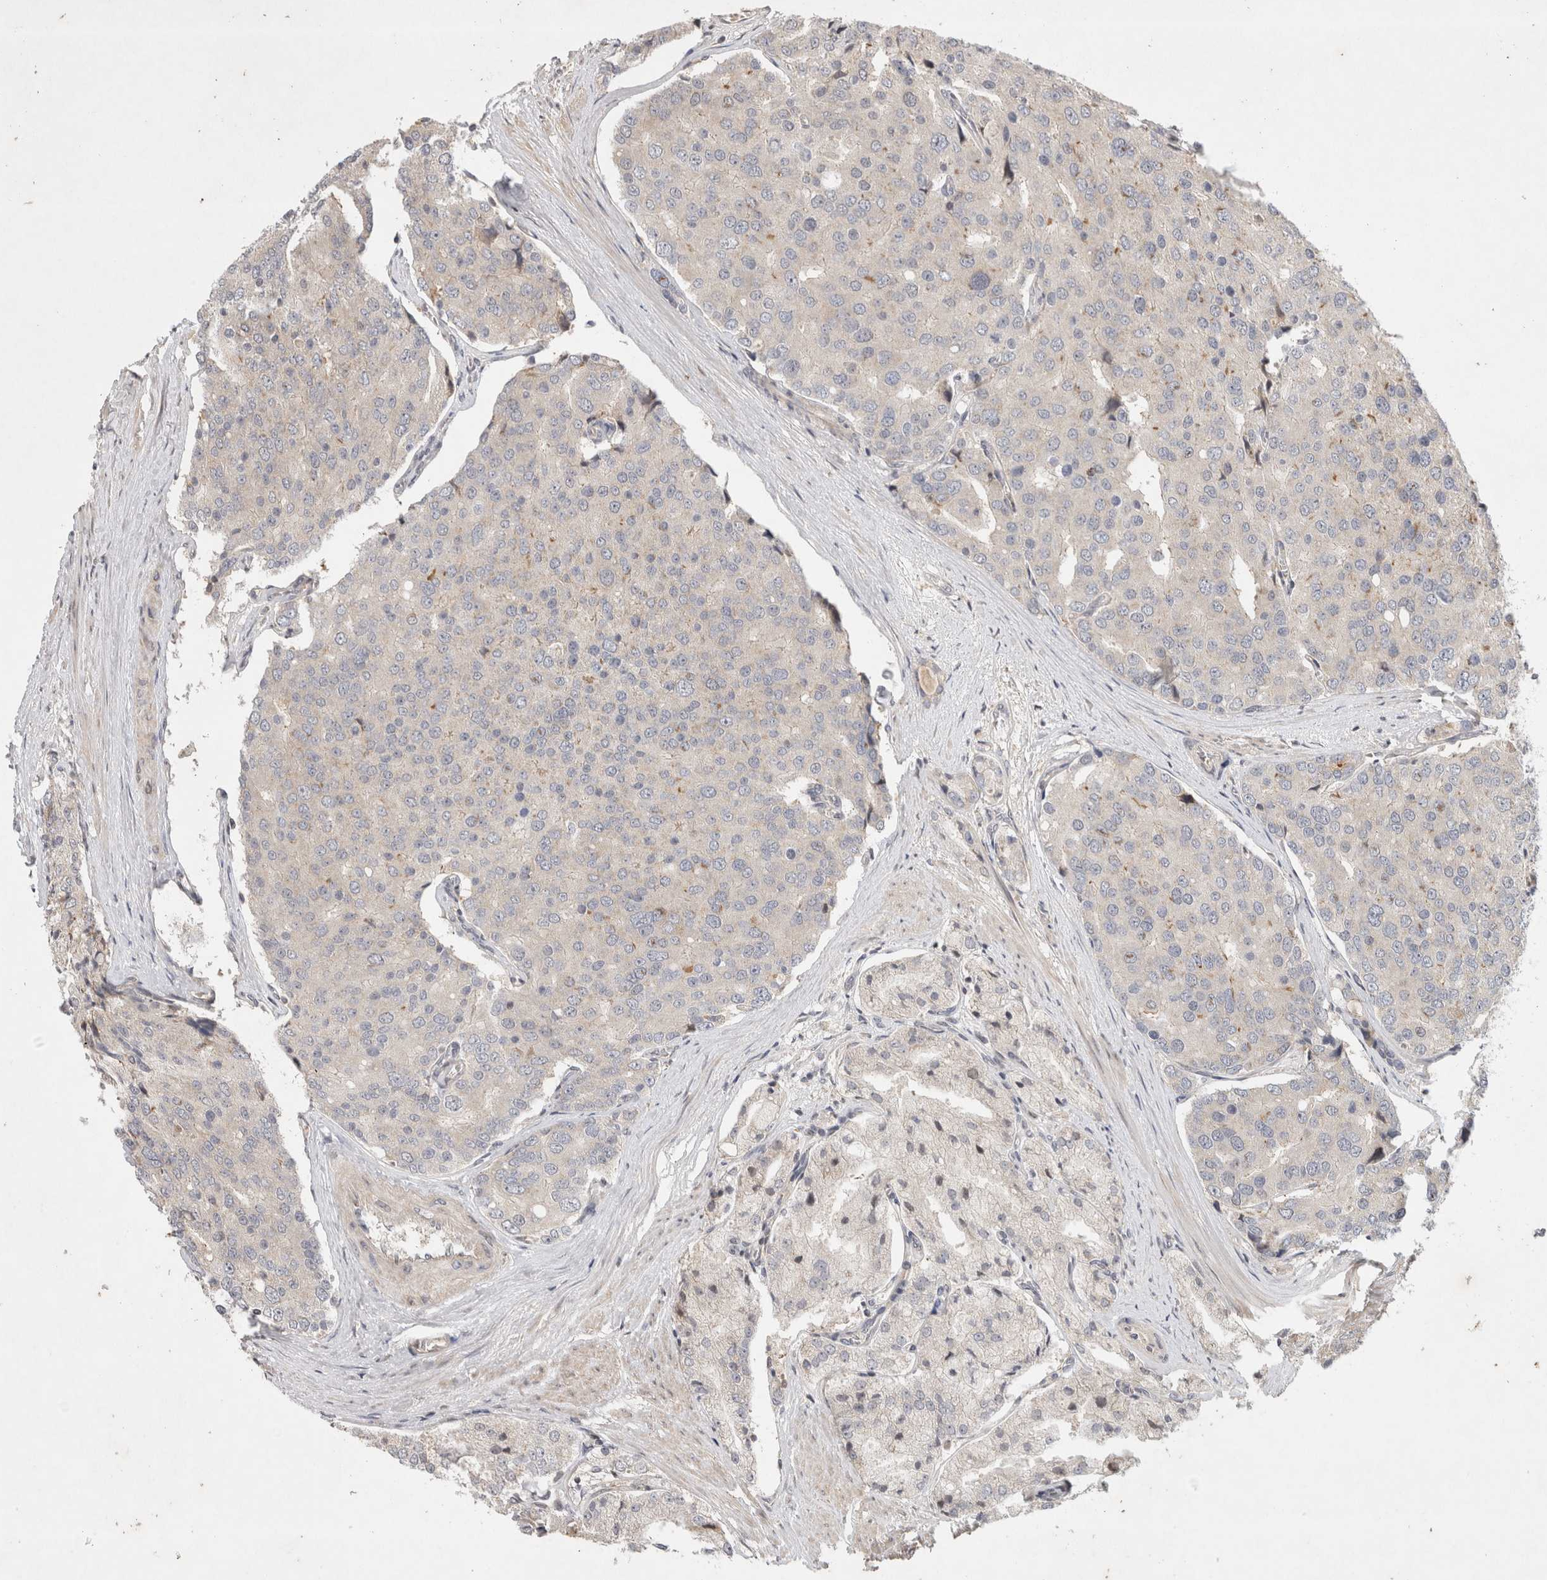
{"staining": {"intensity": "negative", "quantity": "none", "location": "none"}, "tissue": "prostate cancer", "cell_type": "Tumor cells", "image_type": "cancer", "snomed": [{"axis": "morphology", "description": "Adenocarcinoma, High grade"}, {"axis": "topography", "description": "Prostate"}], "caption": "DAB (3,3'-diaminobenzidine) immunohistochemical staining of prostate high-grade adenocarcinoma exhibits no significant positivity in tumor cells.", "gene": "EIF2AK1", "patient": {"sex": "male", "age": 50}}